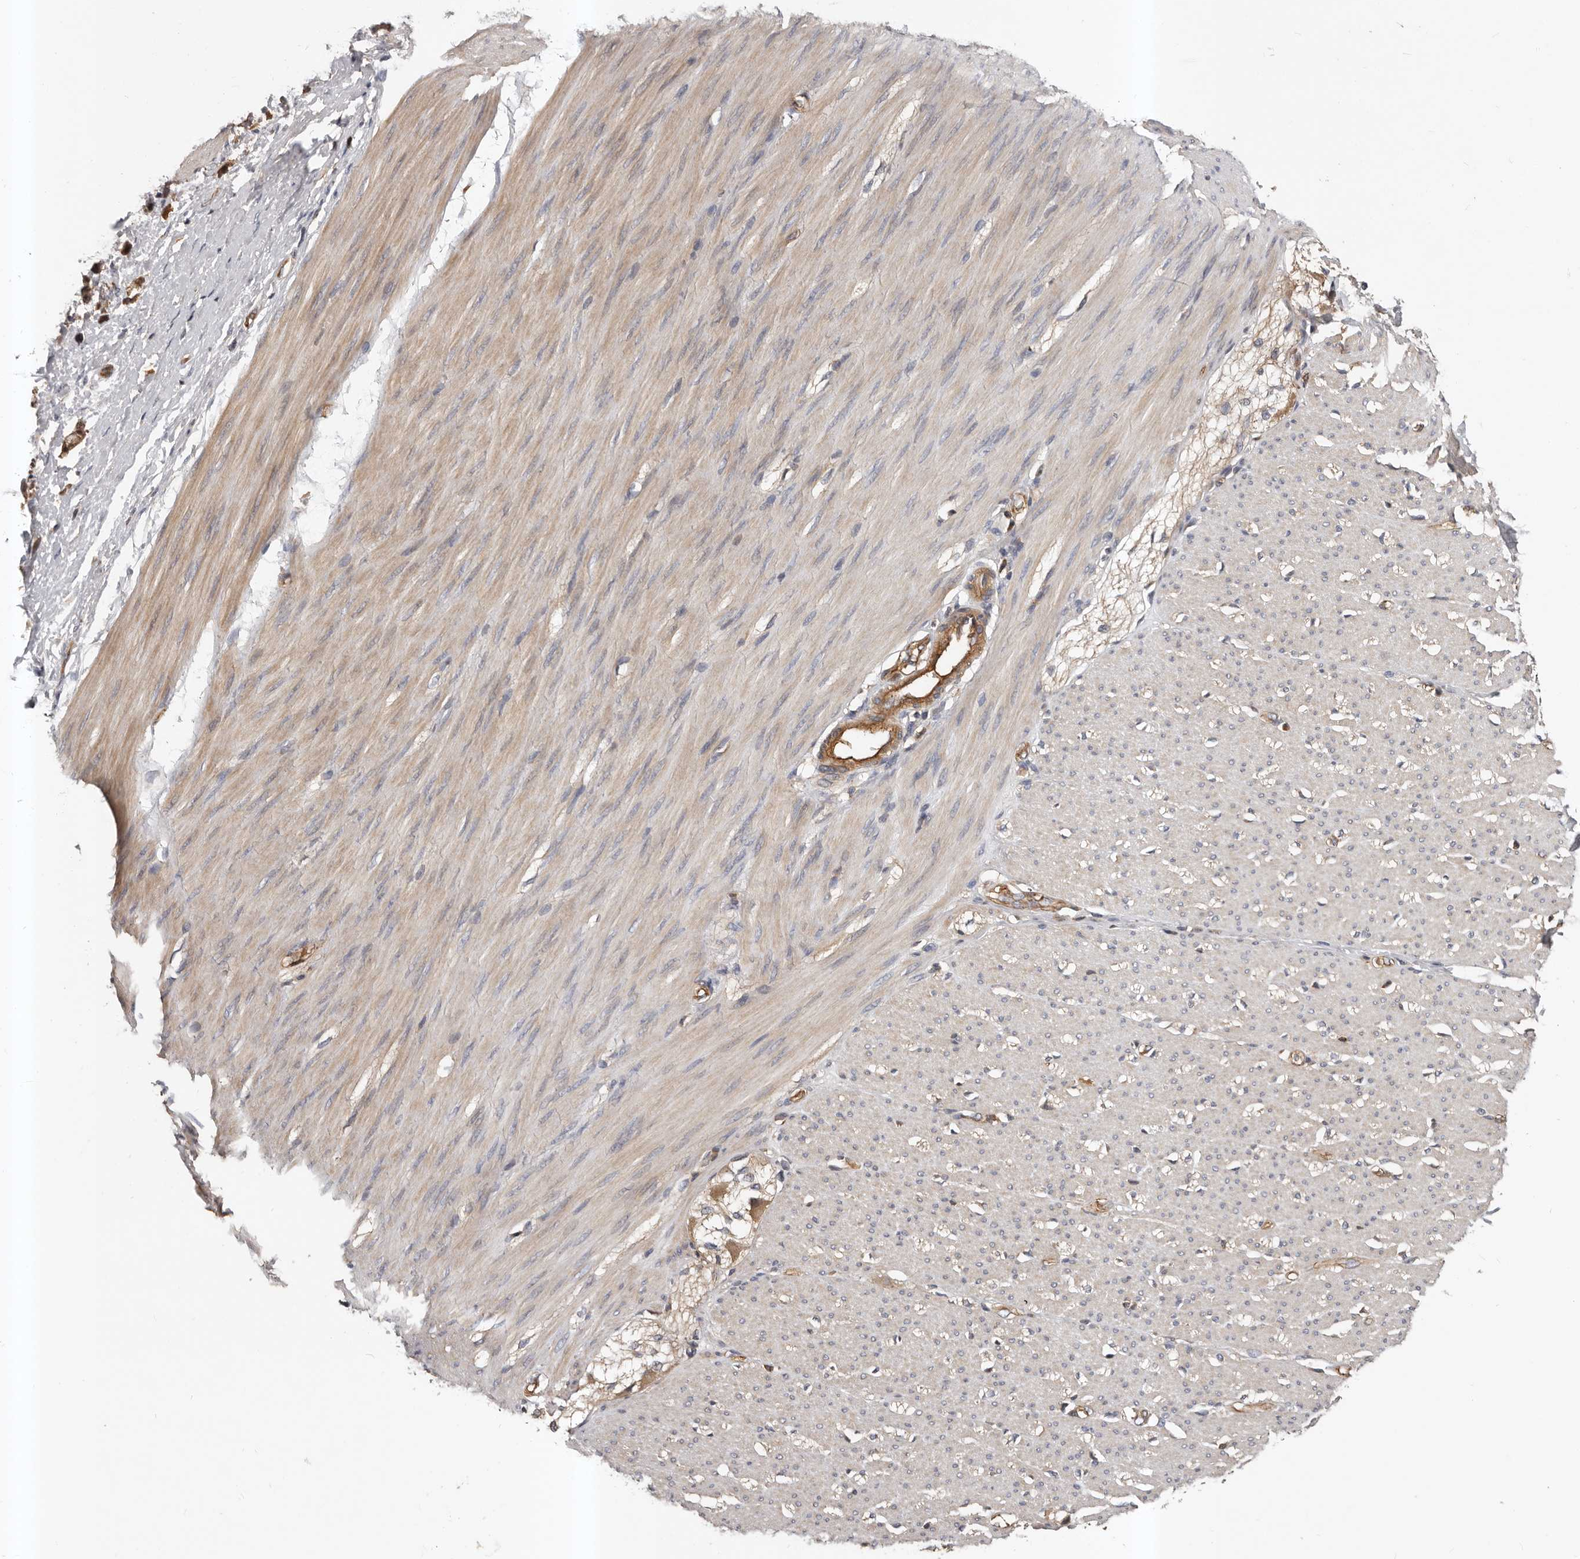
{"staining": {"intensity": "weak", "quantity": "25%-75%", "location": "cytoplasmic/membranous"}, "tissue": "smooth muscle", "cell_type": "Smooth muscle cells", "image_type": "normal", "snomed": [{"axis": "morphology", "description": "Normal tissue, NOS"}, {"axis": "morphology", "description": "Adenocarcinoma, NOS"}, {"axis": "topography", "description": "Colon"}, {"axis": "topography", "description": "Peripheral nerve tissue"}], "caption": "Immunohistochemistry staining of unremarkable smooth muscle, which shows low levels of weak cytoplasmic/membranous expression in approximately 25%-75% of smooth muscle cells indicating weak cytoplasmic/membranous protein staining. The staining was performed using DAB (3,3'-diaminobenzidine) (brown) for protein detection and nuclei were counterstained in hematoxylin (blue).", "gene": "PNRC2", "patient": {"sex": "male", "age": 14}}